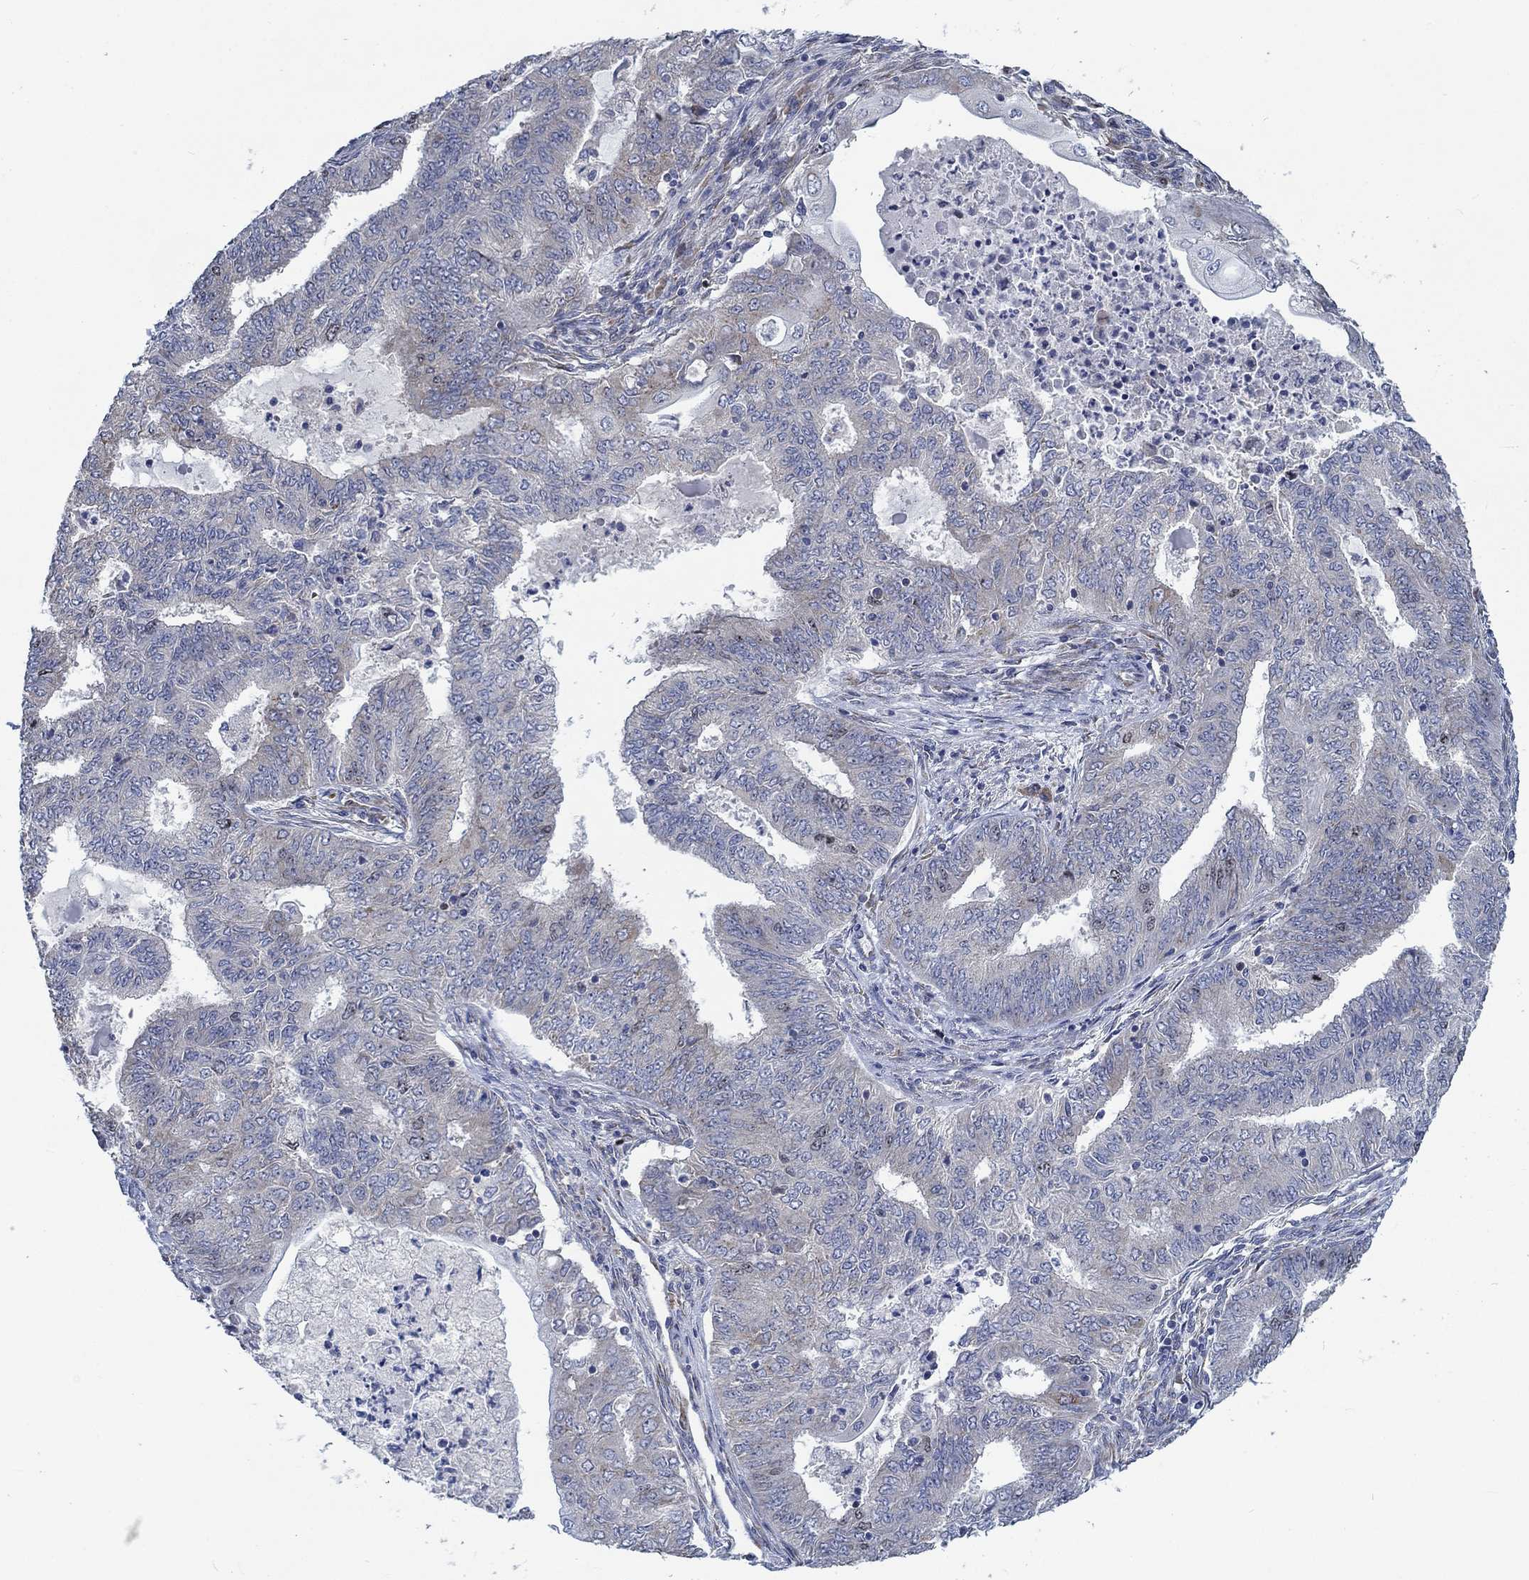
{"staining": {"intensity": "weak", "quantity": "<25%", "location": "cytoplasmic/membranous"}, "tissue": "endometrial cancer", "cell_type": "Tumor cells", "image_type": "cancer", "snomed": [{"axis": "morphology", "description": "Adenocarcinoma, NOS"}, {"axis": "topography", "description": "Endometrium"}], "caption": "Histopathology image shows no protein positivity in tumor cells of endometrial cancer (adenocarcinoma) tissue.", "gene": "MMP24", "patient": {"sex": "female", "age": 62}}